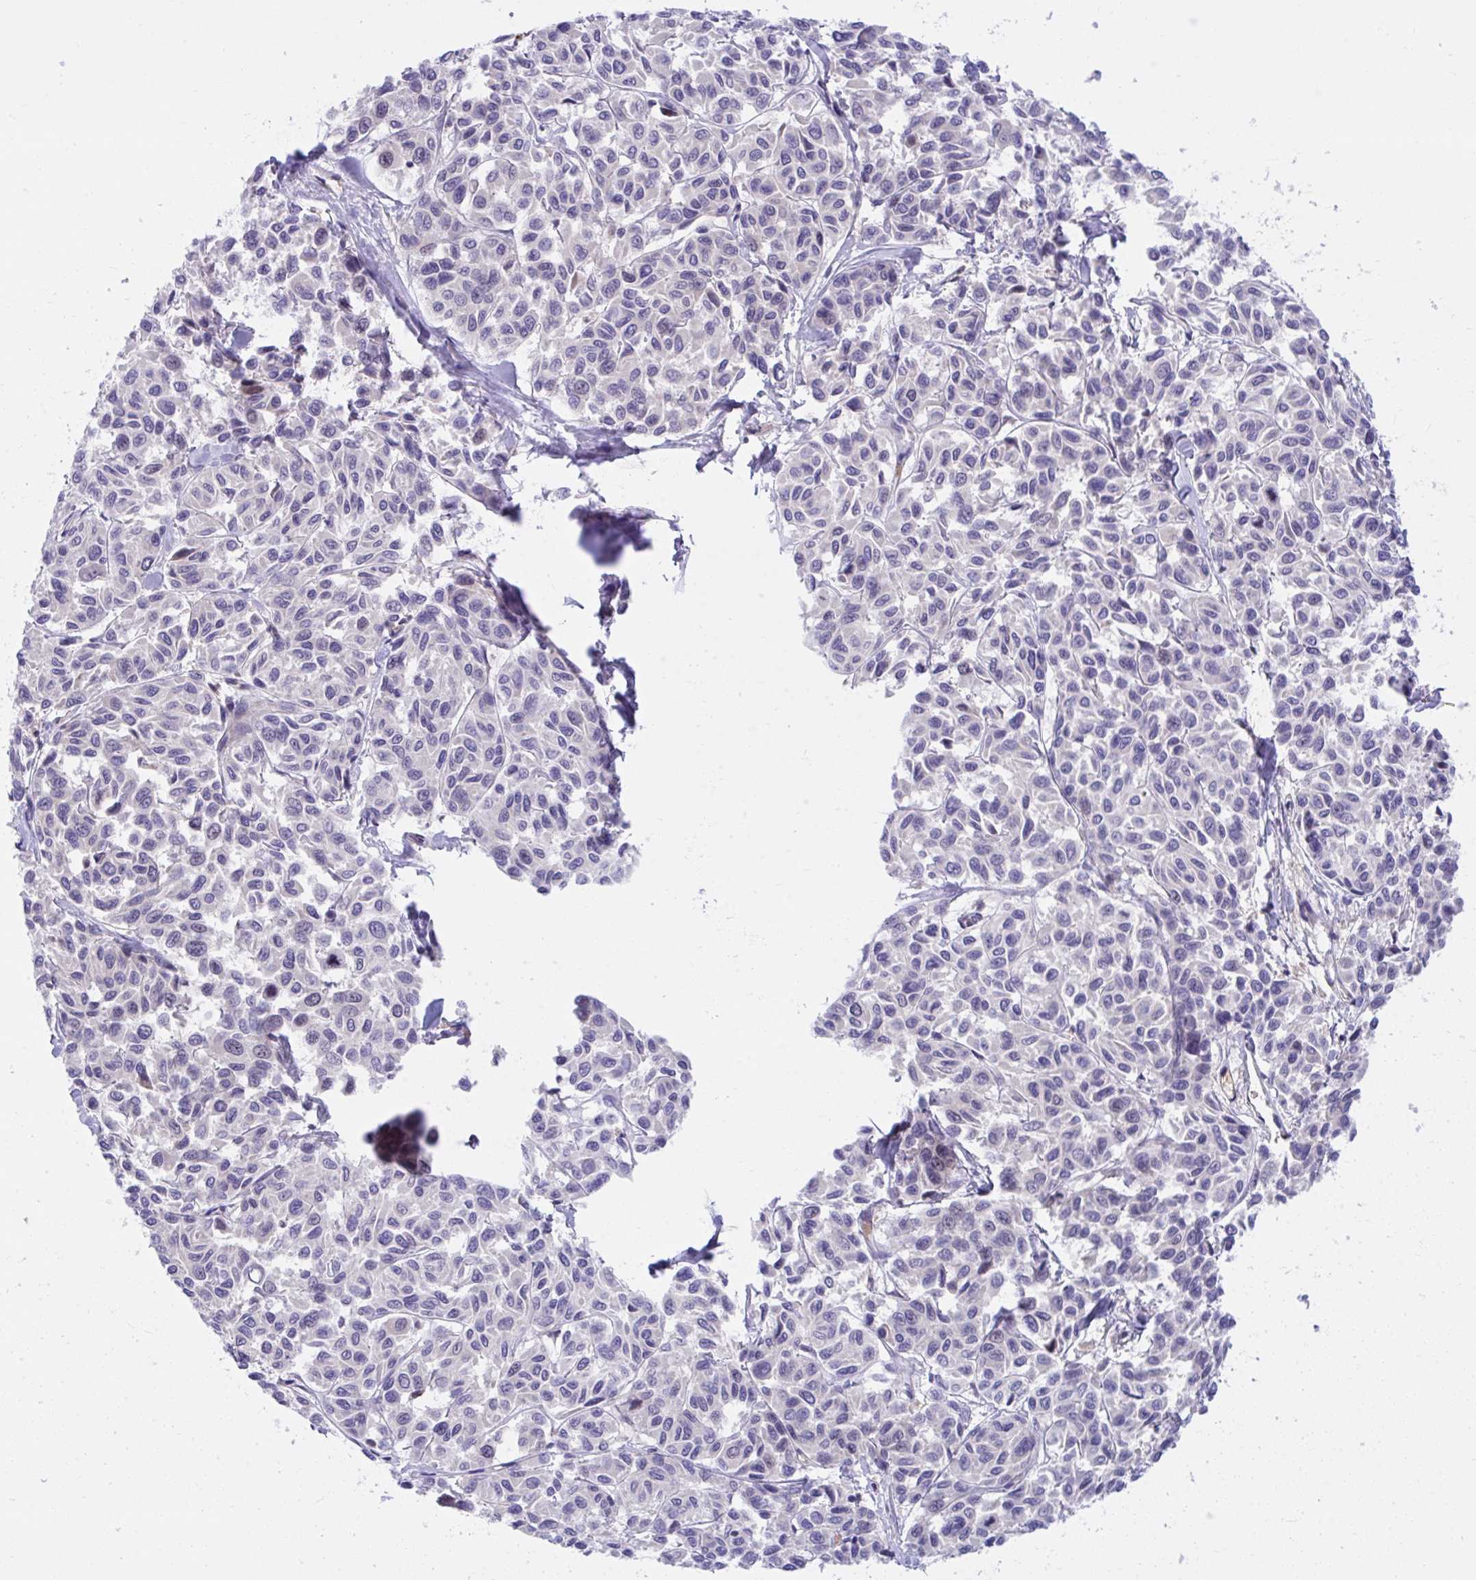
{"staining": {"intensity": "negative", "quantity": "none", "location": "none"}, "tissue": "melanoma", "cell_type": "Tumor cells", "image_type": "cancer", "snomed": [{"axis": "morphology", "description": "Malignant melanoma, NOS"}, {"axis": "topography", "description": "Skin"}], "caption": "There is no significant expression in tumor cells of melanoma.", "gene": "CENPQ", "patient": {"sex": "female", "age": 66}}